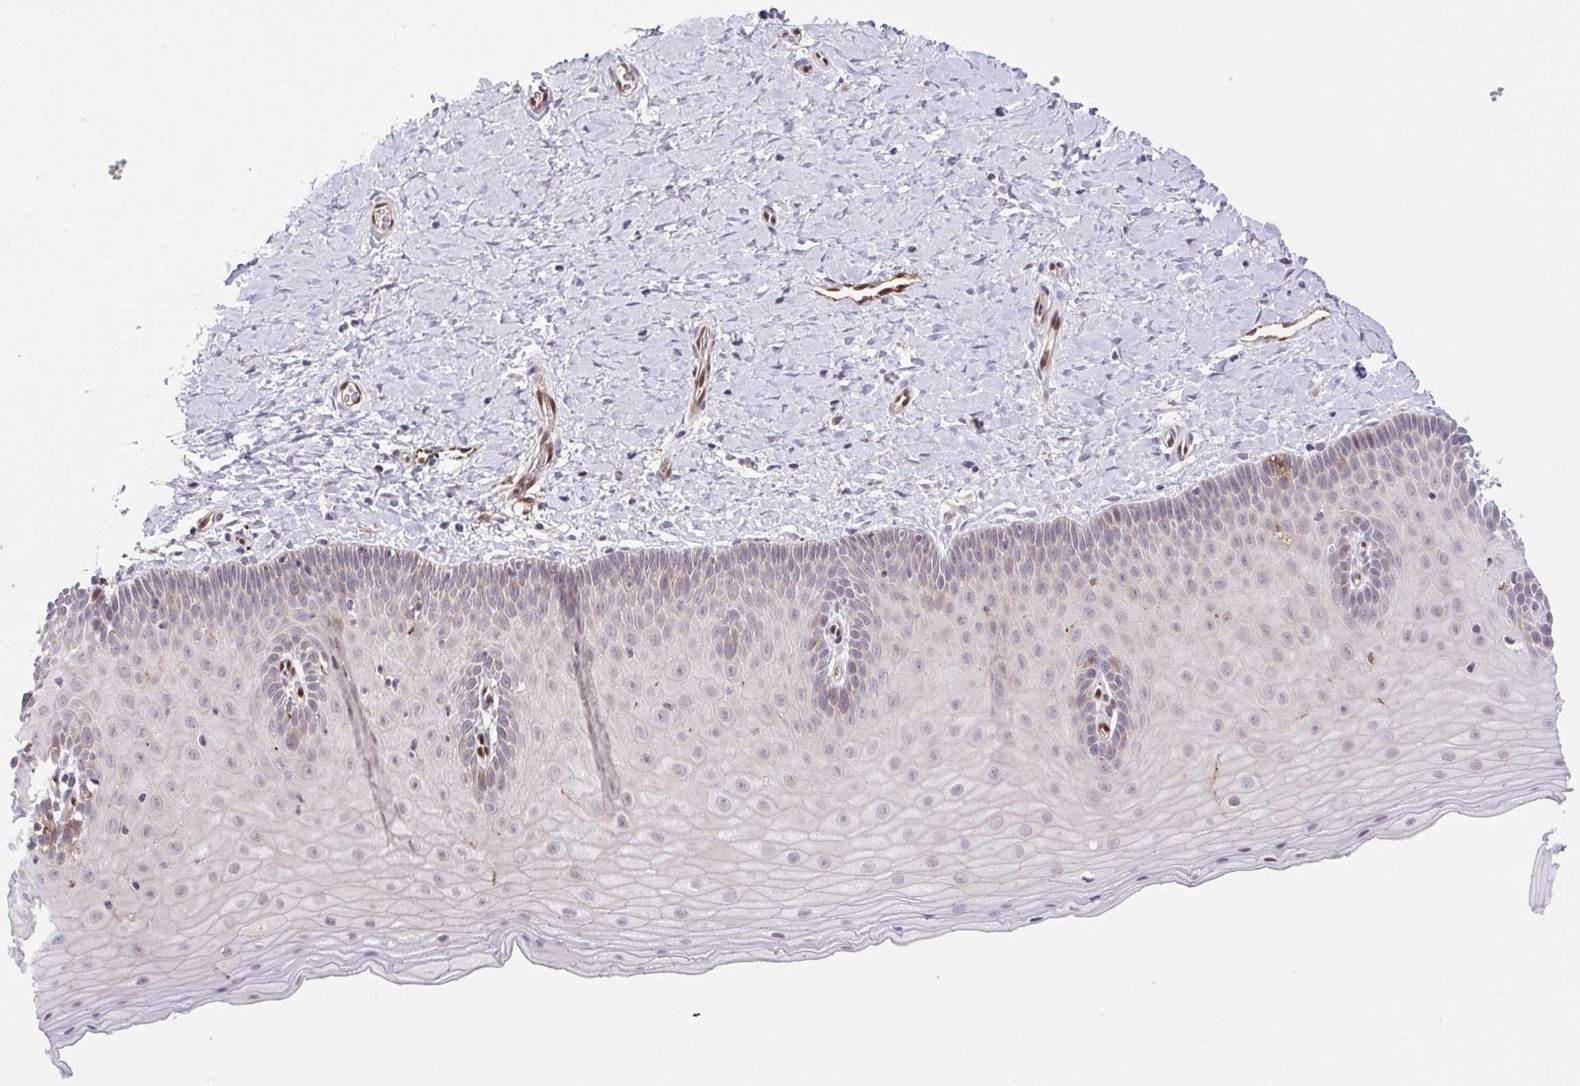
{"staining": {"intensity": "moderate", "quantity": ">75%", "location": "cytoplasmic/membranous,nuclear"}, "tissue": "cervix", "cell_type": "Glandular cells", "image_type": "normal", "snomed": [{"axis": "morphology", "description": "Normal tissue, NOS"}, {"axis": "topography", "description": "Cervix"}], "caption": "Moderate cytoplasmic/membranous,nuclear expression for a protein is identified in about >75% of glandular cells of benign cervix using IHC.", "gene": "ERG", "patient": {"sex": "female", "age": 37}}